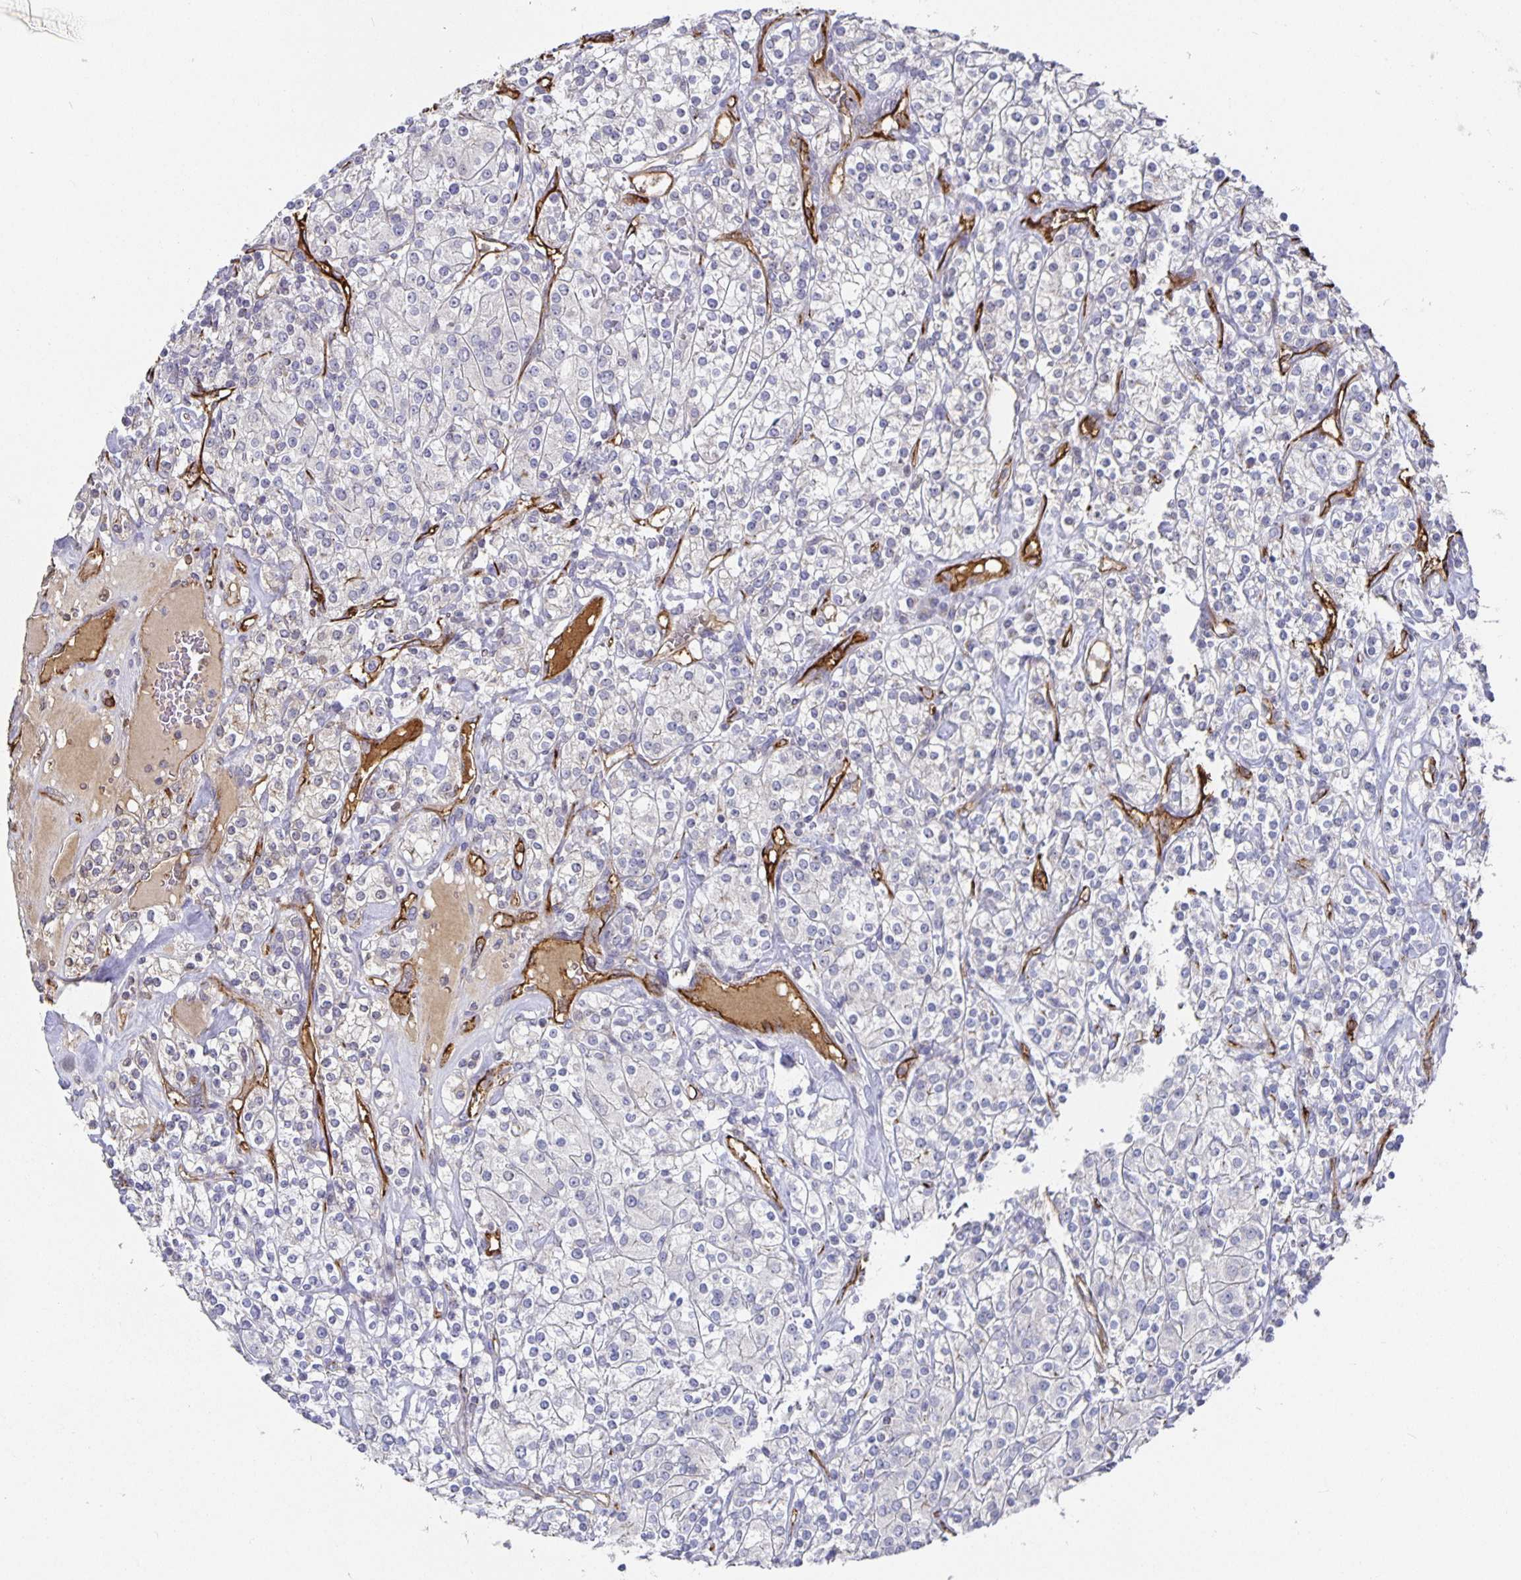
{"staining": {"intensity": "negative", "quantity": "none", "location": "none"}, "tissue": "renal cancer", "cell_type": "Tumor cells", "image_type": "cancer", "snomed": [{"axis": "morphology", "description": "Adenocarcinoma, NOS"}, {"axis": "topography", "description": "Kidney"}], "caption": "This is an immunohistochemistry photomicrograph of renal cancer (adenocarcinoma). There is no staining in tumor cells.", "gene": "PODXL", "patient": {"sex": "male", "age": 77}}